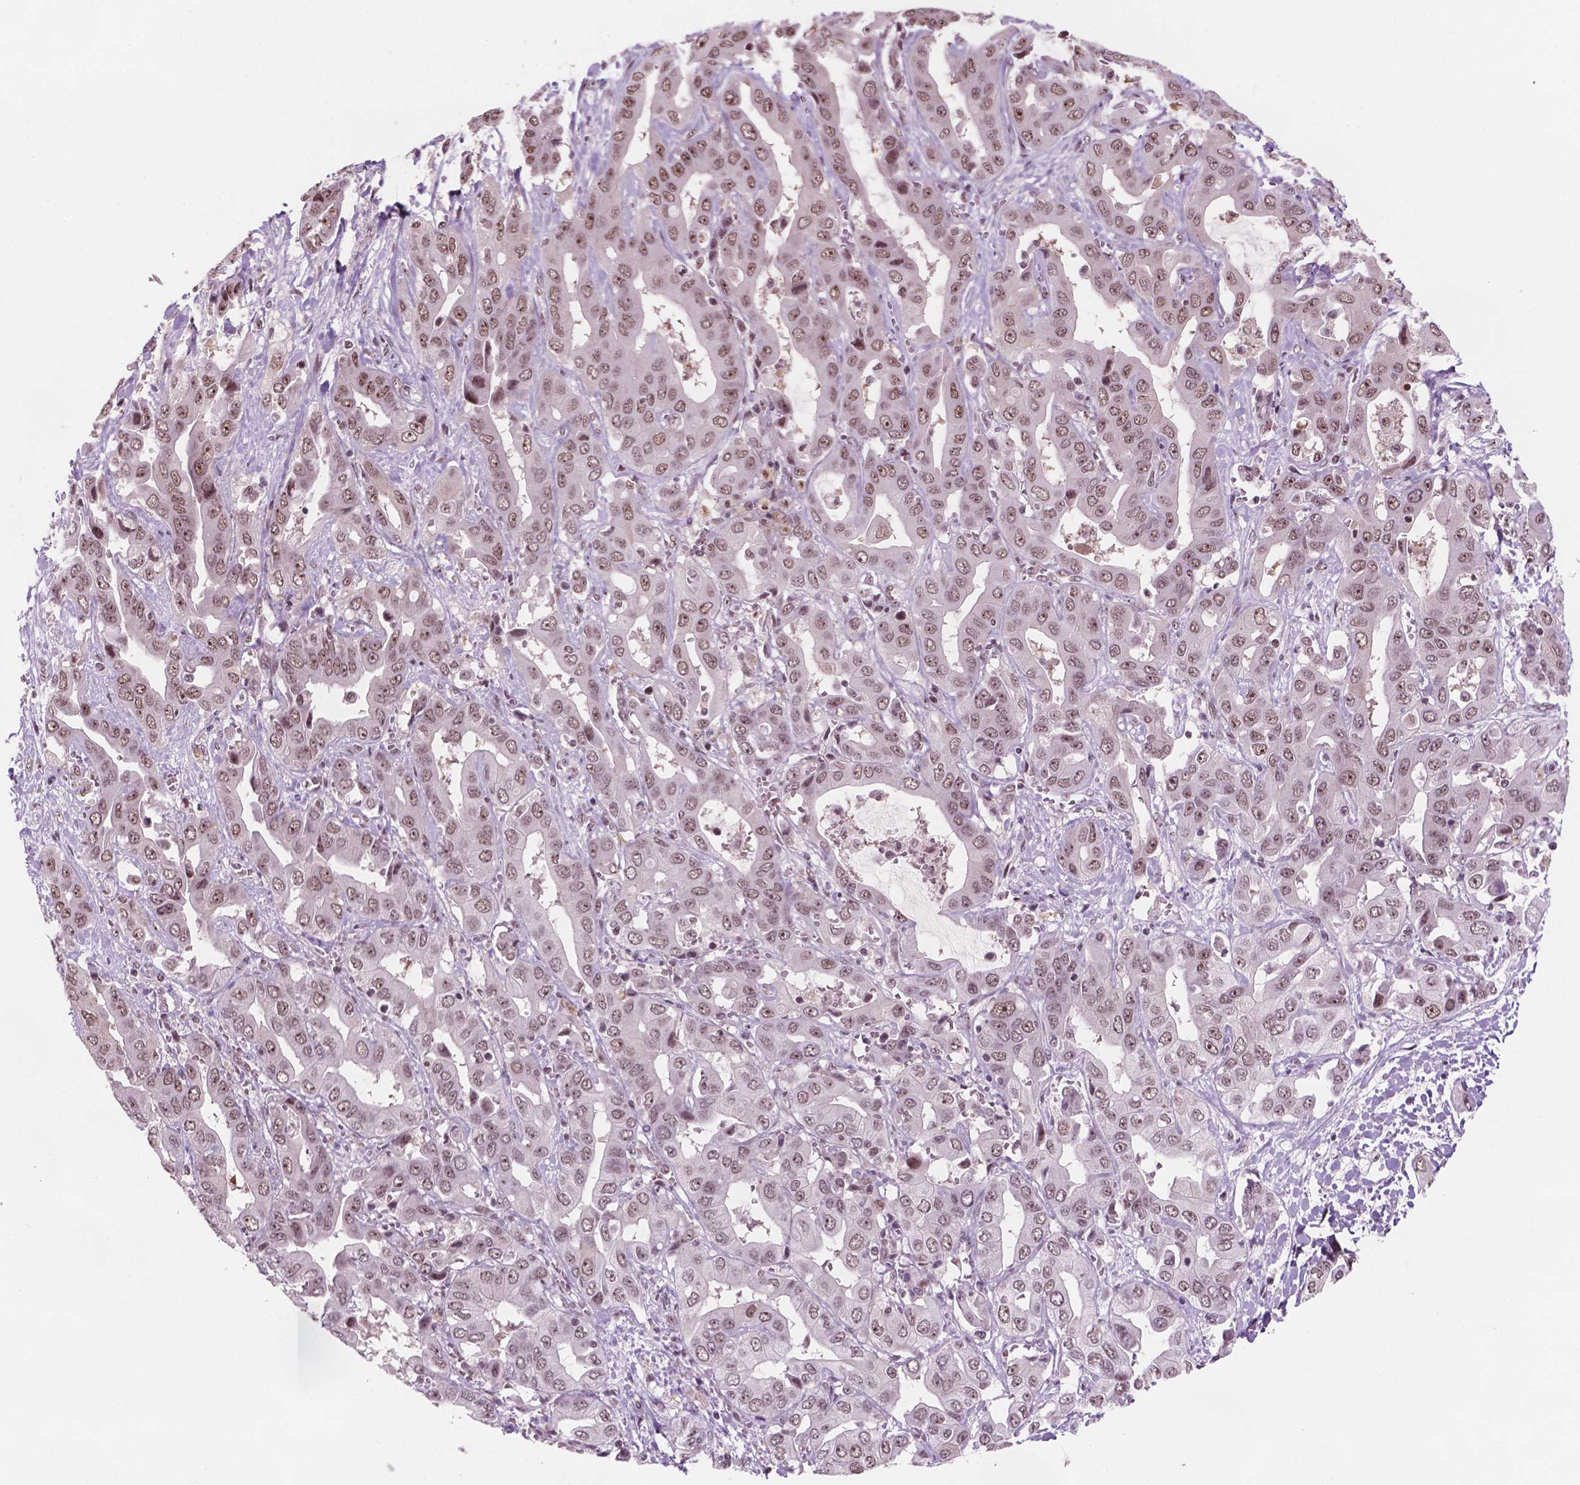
{"staining": {"intensity": "moderate", "quantity": ">75%", "location": "nuclear"}, "tissue": "liver cancer", "cell_type": "Tumor cells", "image_type": "cancer", "snomed": [{"axis": "morphology", "description": "Cholangiocarcinoma"}, {"axis": "topography", "description": "Liver"}], "caption": "Protein staining by IHC exhibits moderate nuclear staining in about >75% of tumor cells in cholangiocarcinoma (liver). (DAB (3,3'-diaminobenzidine) IHC, brown staining for protein, blue staining for nuclei).", "gene": "POLR2E", "patient": {"sex": "female", "age": 52}}